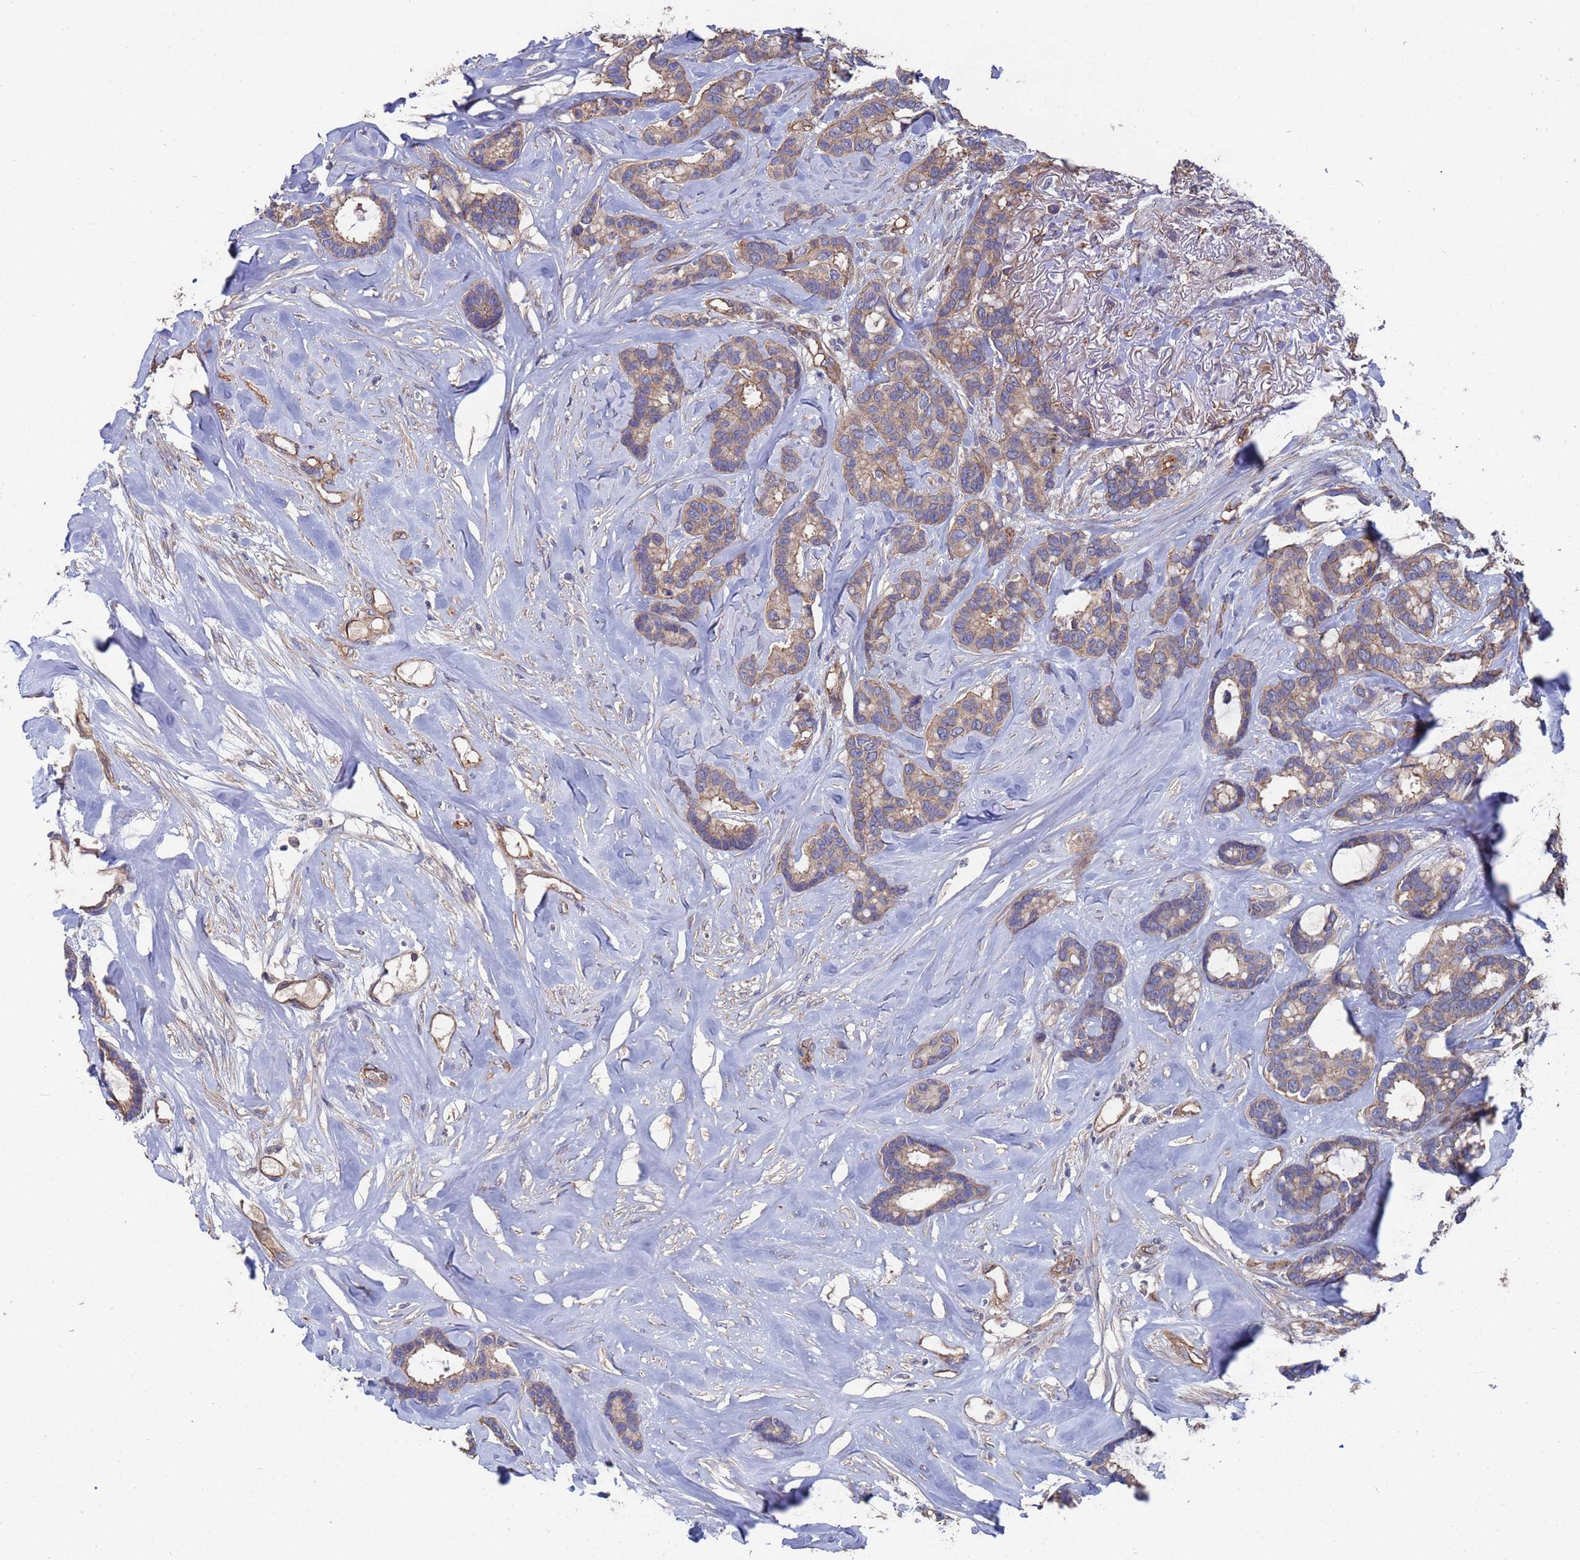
{"staining": {"intensity": "weak", "quantity": "25%-75%", "location": "cytoplasmic/membranous"}, "tissue": "breast cancer", "cell_type": "Tumor cells", "image_type": "cancer", "snomed": [{"axis": "morphology", "description": "Duct carcinoma"}, {"axis": "topography", "description": "Breast"}], "caption": "About 25%-75% of tumor cells in intraductal carcinoma (breast) show weak cytoplasmic/membranous protein expression as visualized by brown immunohistochemical staining.", "gene": "NDUFAF6", "patient": {"sex": "female", "age": 87}}